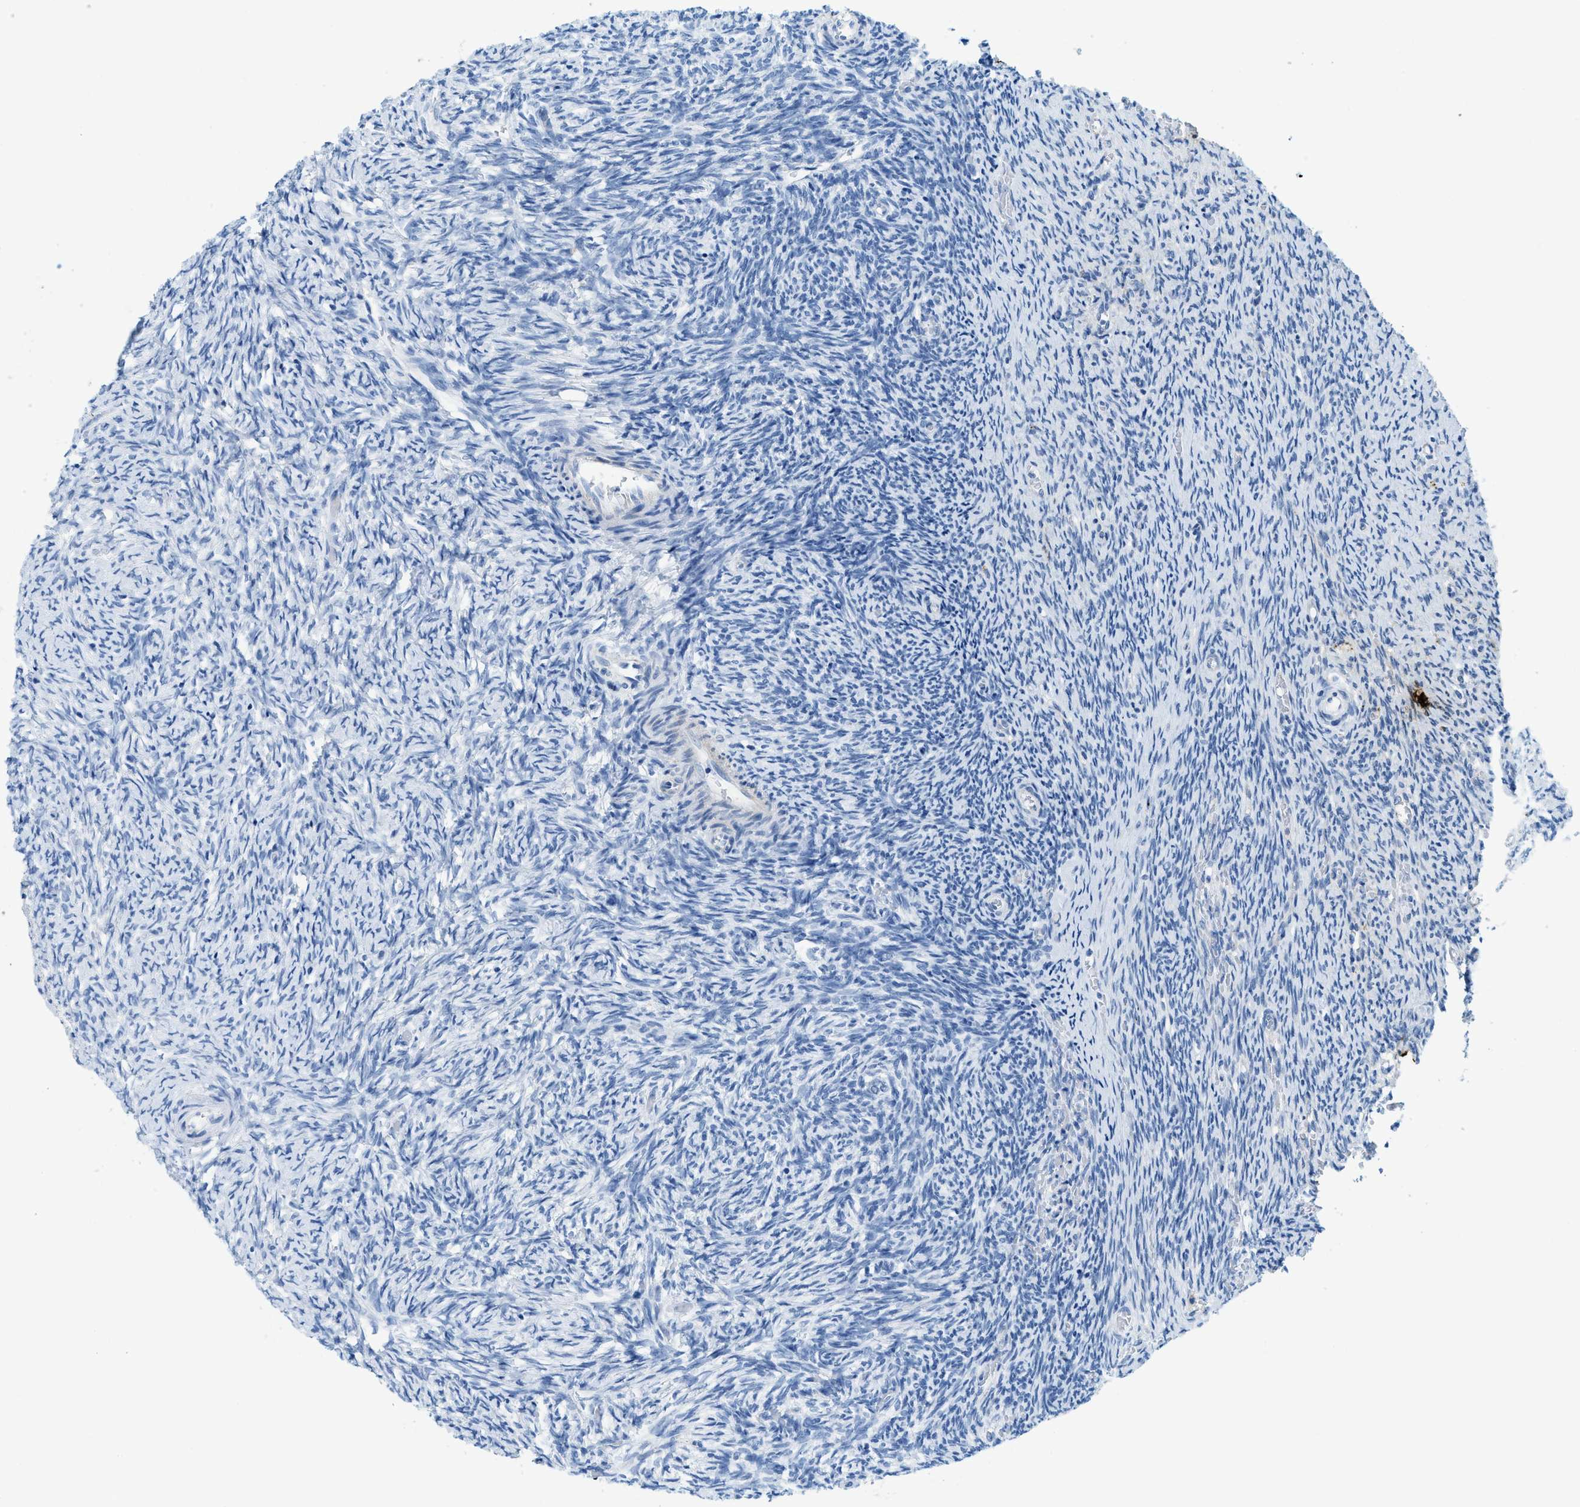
{"staining": {"intensity": "negative", "quantity": "none", "location": "none"}, "tissue": "ovary", "cell_type": "Ovarian stroma cells", "image_type": "normal", "snomed": [{"axis": "morphology", "description": "Normal tissue, NOS"}, {"axis": "topography", "description": "Ovary"}], "caption": "IHC image of normal ovary: human ovary stained with DAB (3,3'-diaminobenzidine) exhibits no significant protein staining in ovarian stroma cells.", "gene": "TPSAB1", "patient": {"sex": "female", "age": 41}}